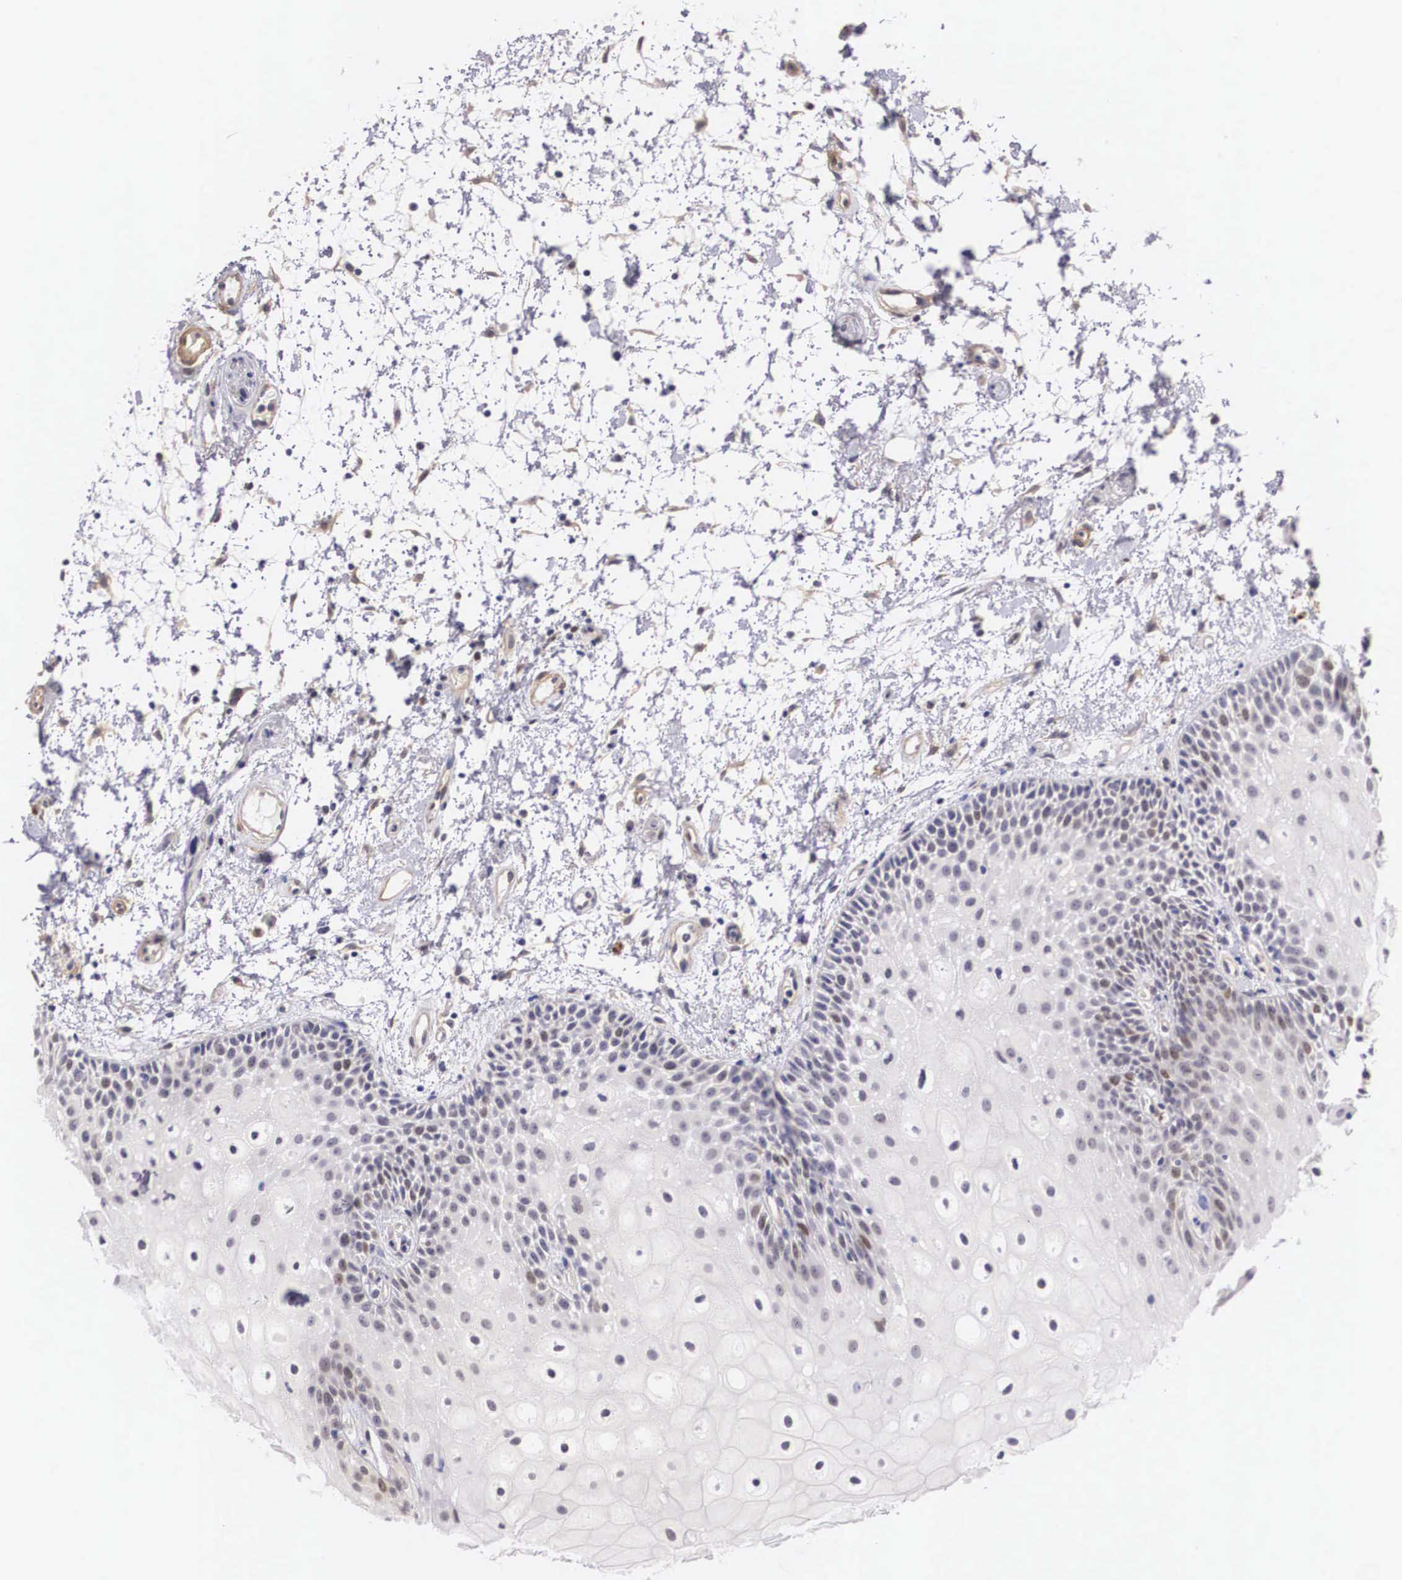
{"staining": {"intensity": "weak", "quantity": "<25%", "location": "cytoplasmic/membranous,nuclear"}, "tissue": "oral mucosa", "cell_type": "Squamous epithelial cells", "image_type": "normal", "snomed": [{"axis": "morphology", "description": "Normal tissue, NOS"}, {"axis": "topography", "description": "Oral tissue"}], "caption": "Squamous epithelial cells are negative for protein expression in normal human oral mucosa. (DAB (3,3'-diaminobenzidine) immunohistochemistry visualized using brightfield microscopy, high magnification).", "gene": "ENOX2", "patient": {"sex": "female", "age": 79}}